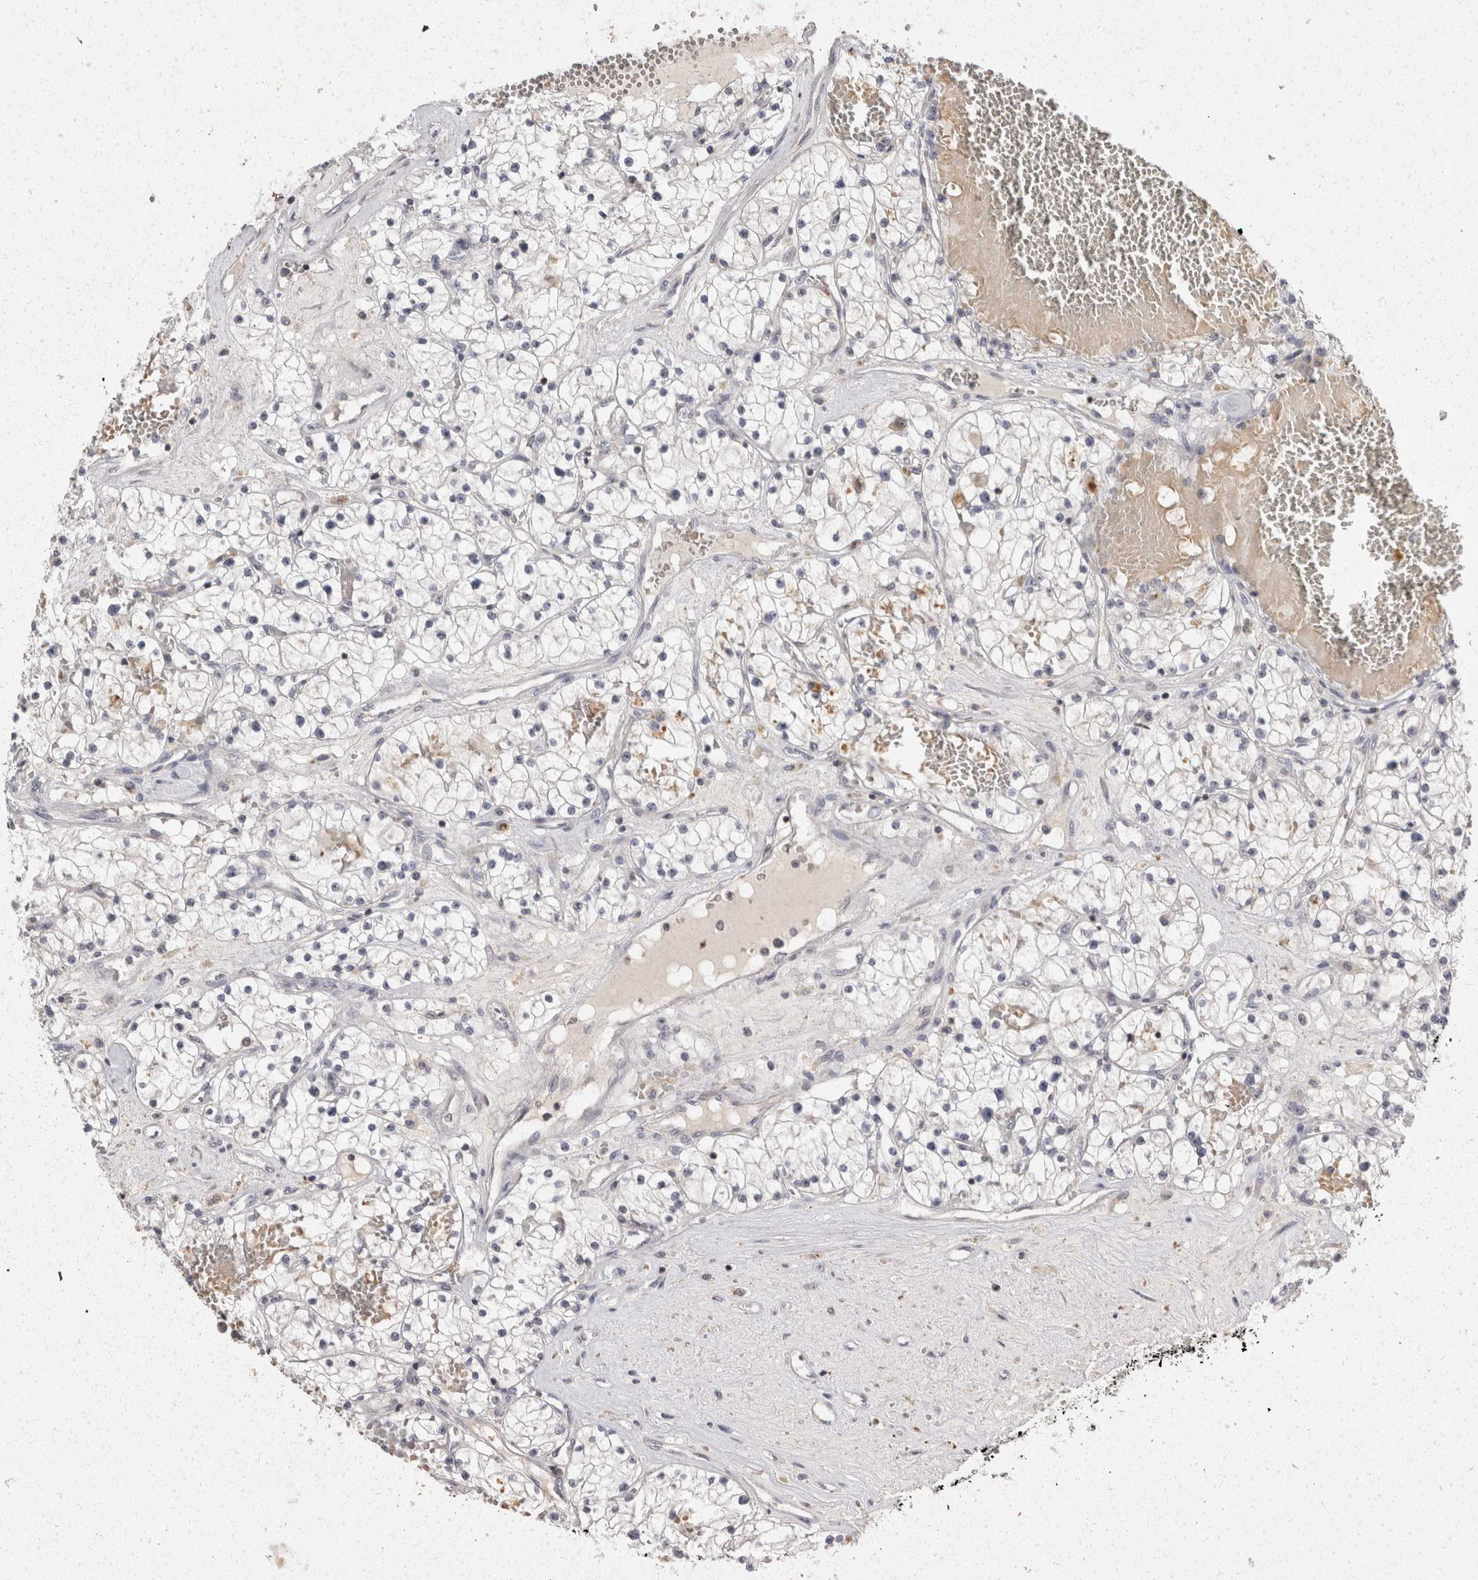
{"staining": {"intensity": "negative", "quantity": "none", "location": "none"}, "tissue": "renal cancer", "cell_type": "Tumor cells", "image_type": "cancer", "snomed": [{"axis": "morphology", "description": "Normal tissue, NOS"}, {"axis": "morphology", "description": "Adenocarcinoma, NOS"}, {"axis": "topography", "description": "Kidney"}], "caption": "Immunohistochemistry histopathology image of neoplastic tissue: human renal adenocarcinoma stained with DAB demonstrates no significant protein expression in tumor cells.", "gene": "ACAT2", "patient": {"sex": "male", "age": 68}}